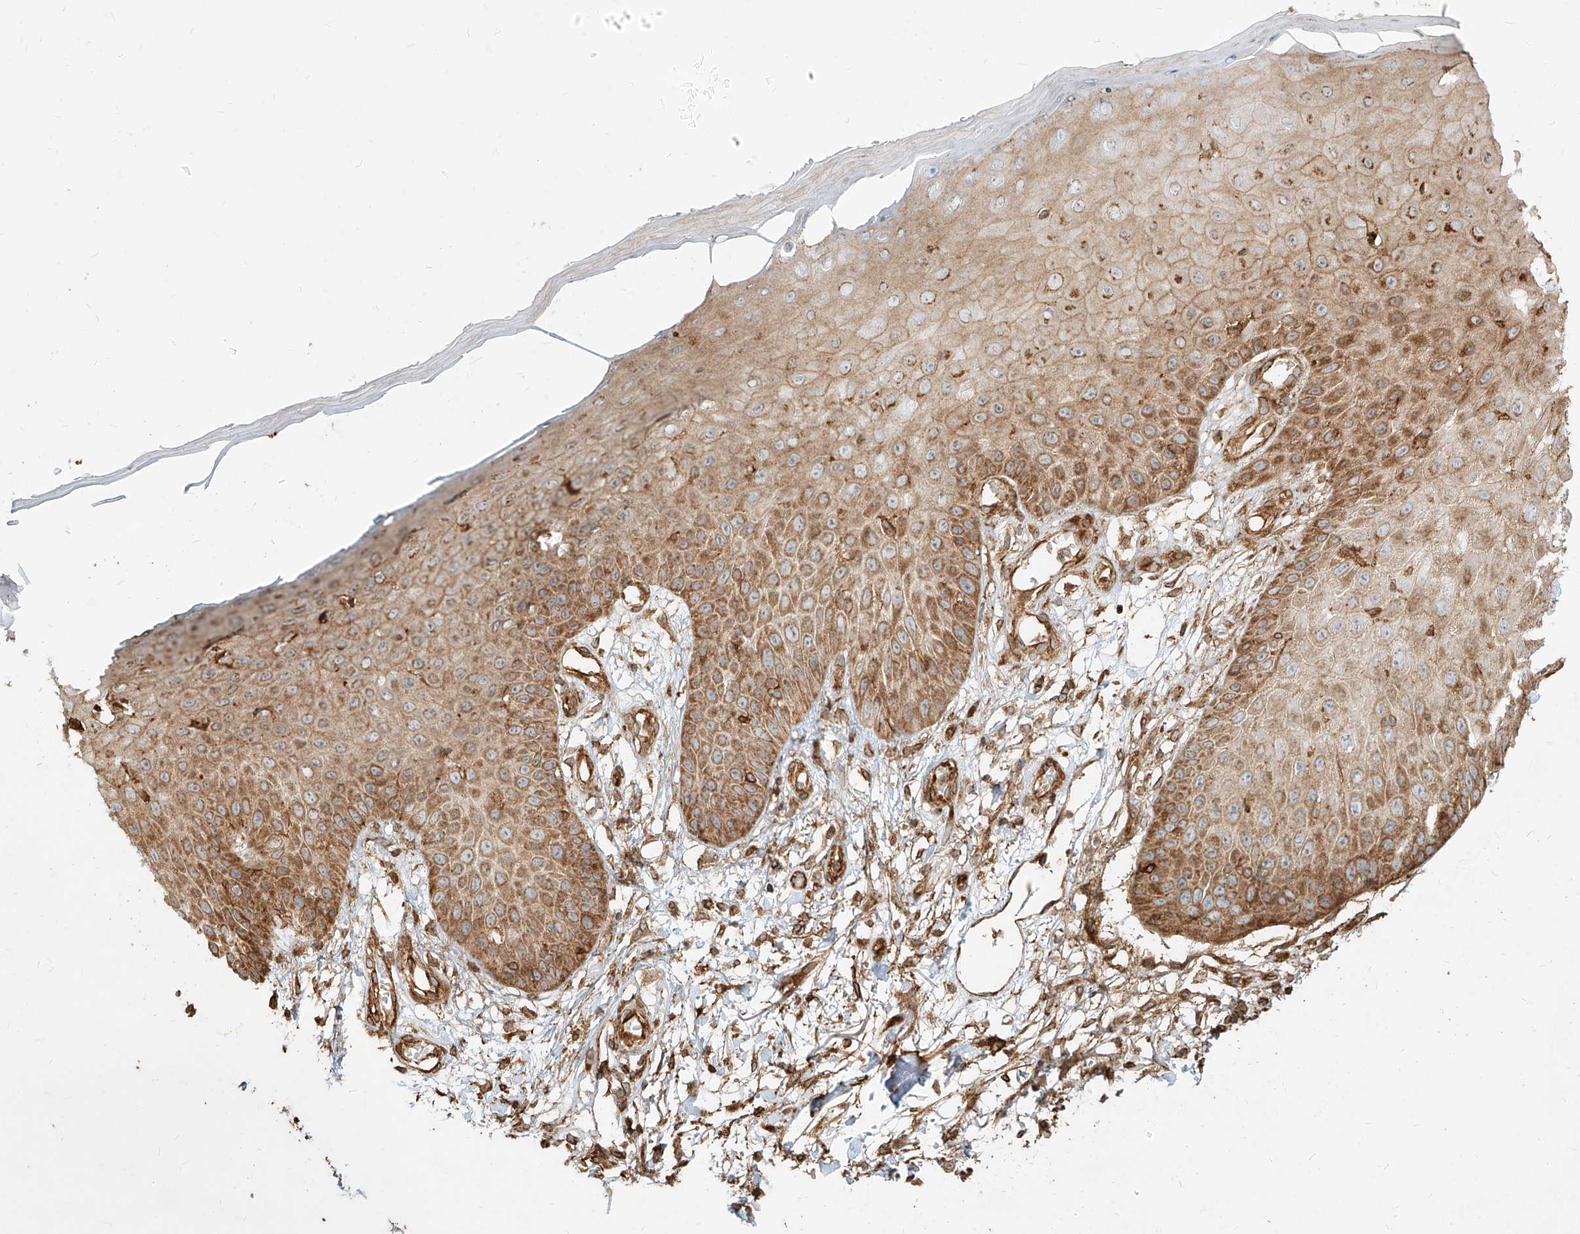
{"staining": {"intensity": "strong", "quantity": ">75%", "location": "cytoplasmic/membranous"}, "tissue": "skin", "cell_type": "Fibroblasts", "image_type": "normal", "snomed": [{"axis": "morphology", "description": "Normal tissue, NOS"}, {"axis": "morphology", "description": "Inflammation, NOS"}, {"axis": "topography", "description": "Skin"}], "caption": "Strong cytoplasmic/membranous expression for a protein is appreciated in about >75% of fibroblasts of benign skin using IHC.", "gene": "MTX2", "patient": {"sex": "female", "age": 44}}